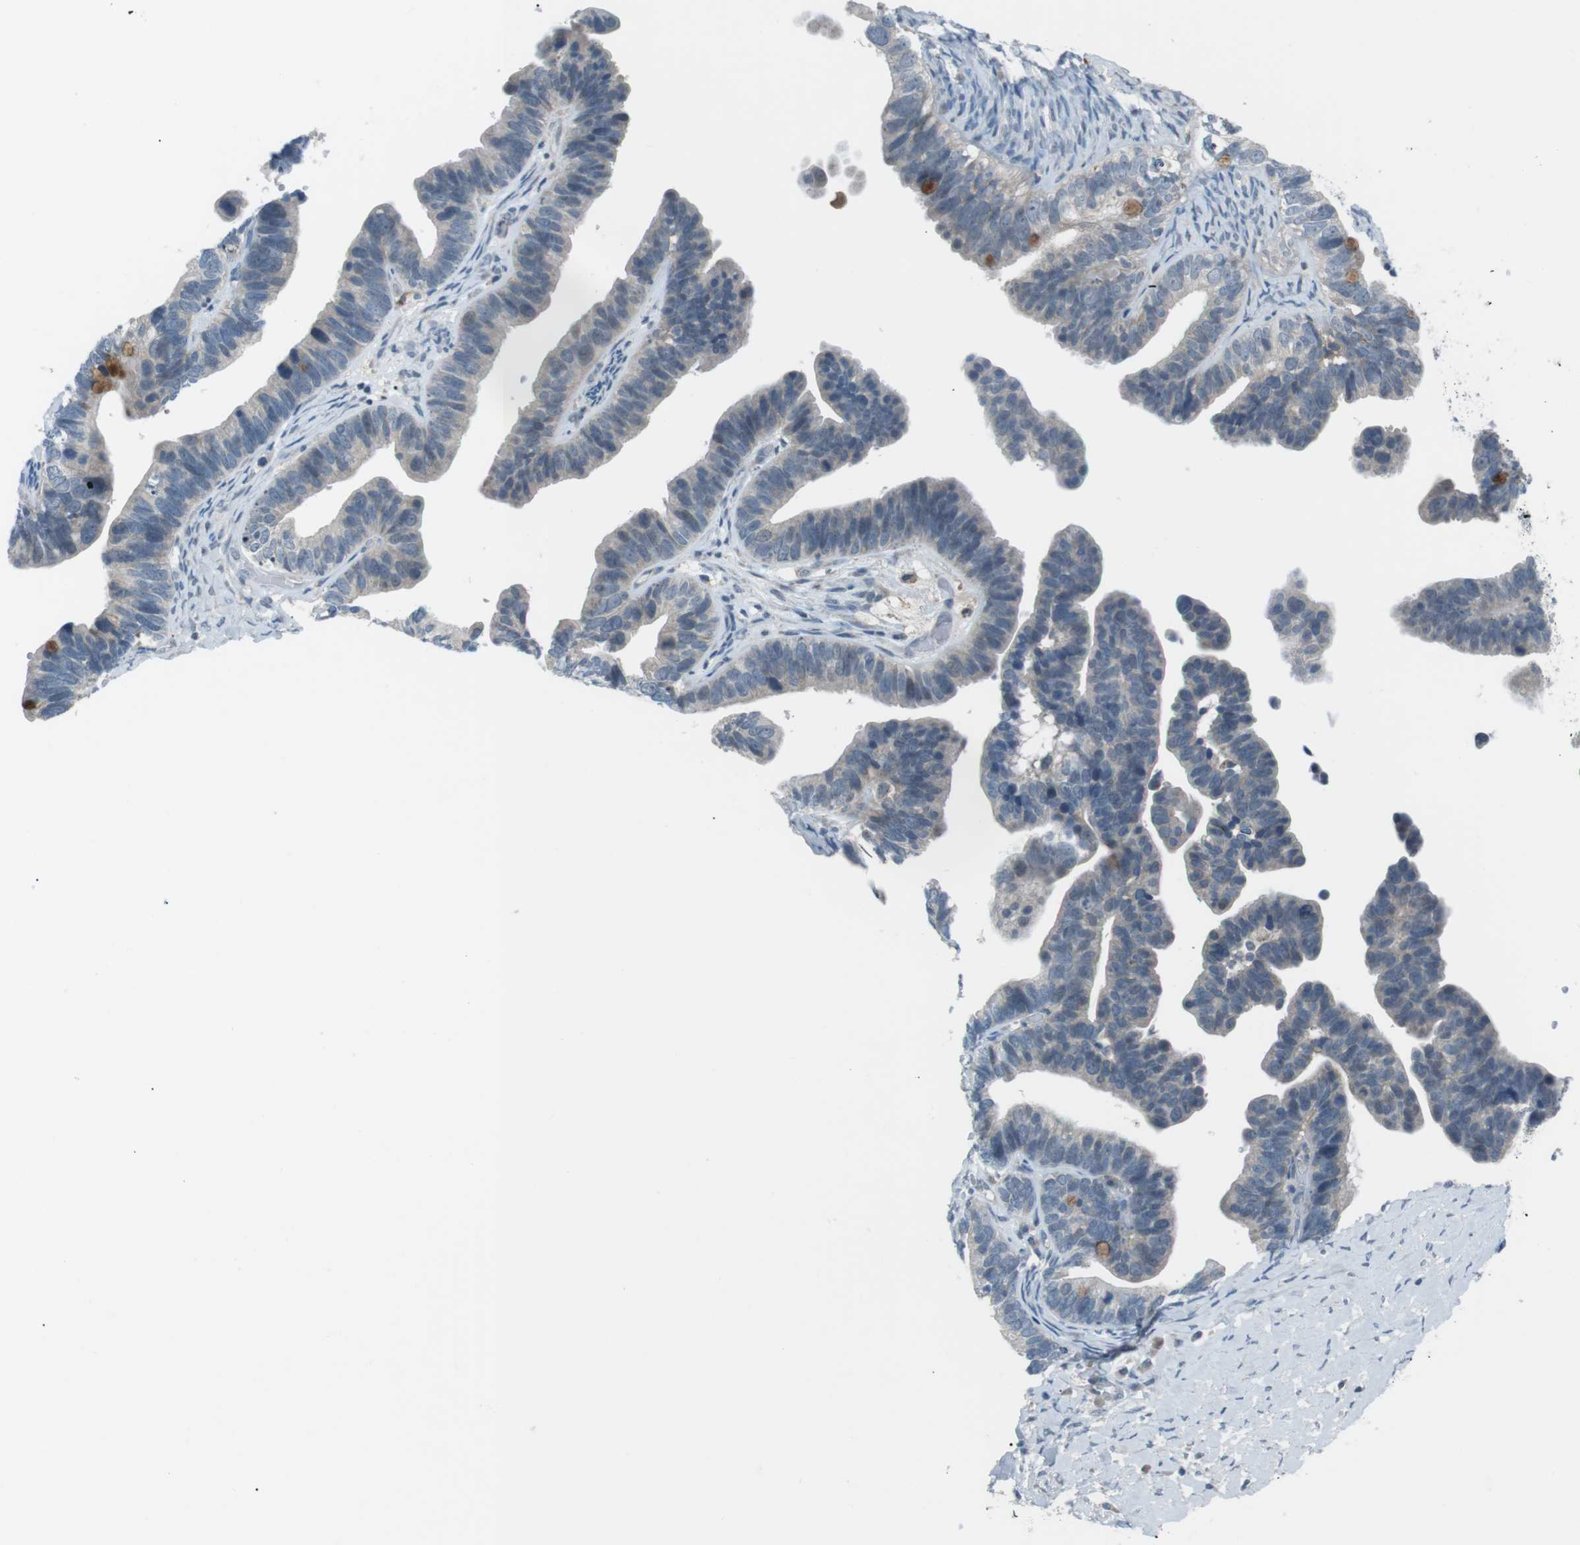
{"staining": {"intensity": "moderate", "quantity": "<25%", "location": "cytoplasmic/membranous"}, "tissue": "ovarian cancer", "cell_type": "Tumor cells", "image_type": "cancer", "snomed": [{"axis": "morphology", "description": "Cystadenocarcinoma, serous, NOS"}, {"axis": "topography", "description": "Ovary"}], "caption": "Tumor cells demonstrate low levels of moderate cytoplasmic/membranous positivity in about <25% of cells in ovarian cancer (serous cystadenocarcinoma). The protein of interest is stained brown, and the nuclei are stained in blue (DAB (3,3'-diaminobenzidine) IHC with brightfield microscopy, high magnification).", "gene": "FCRLA", "patient": {"sex": "female", "age": 56}}